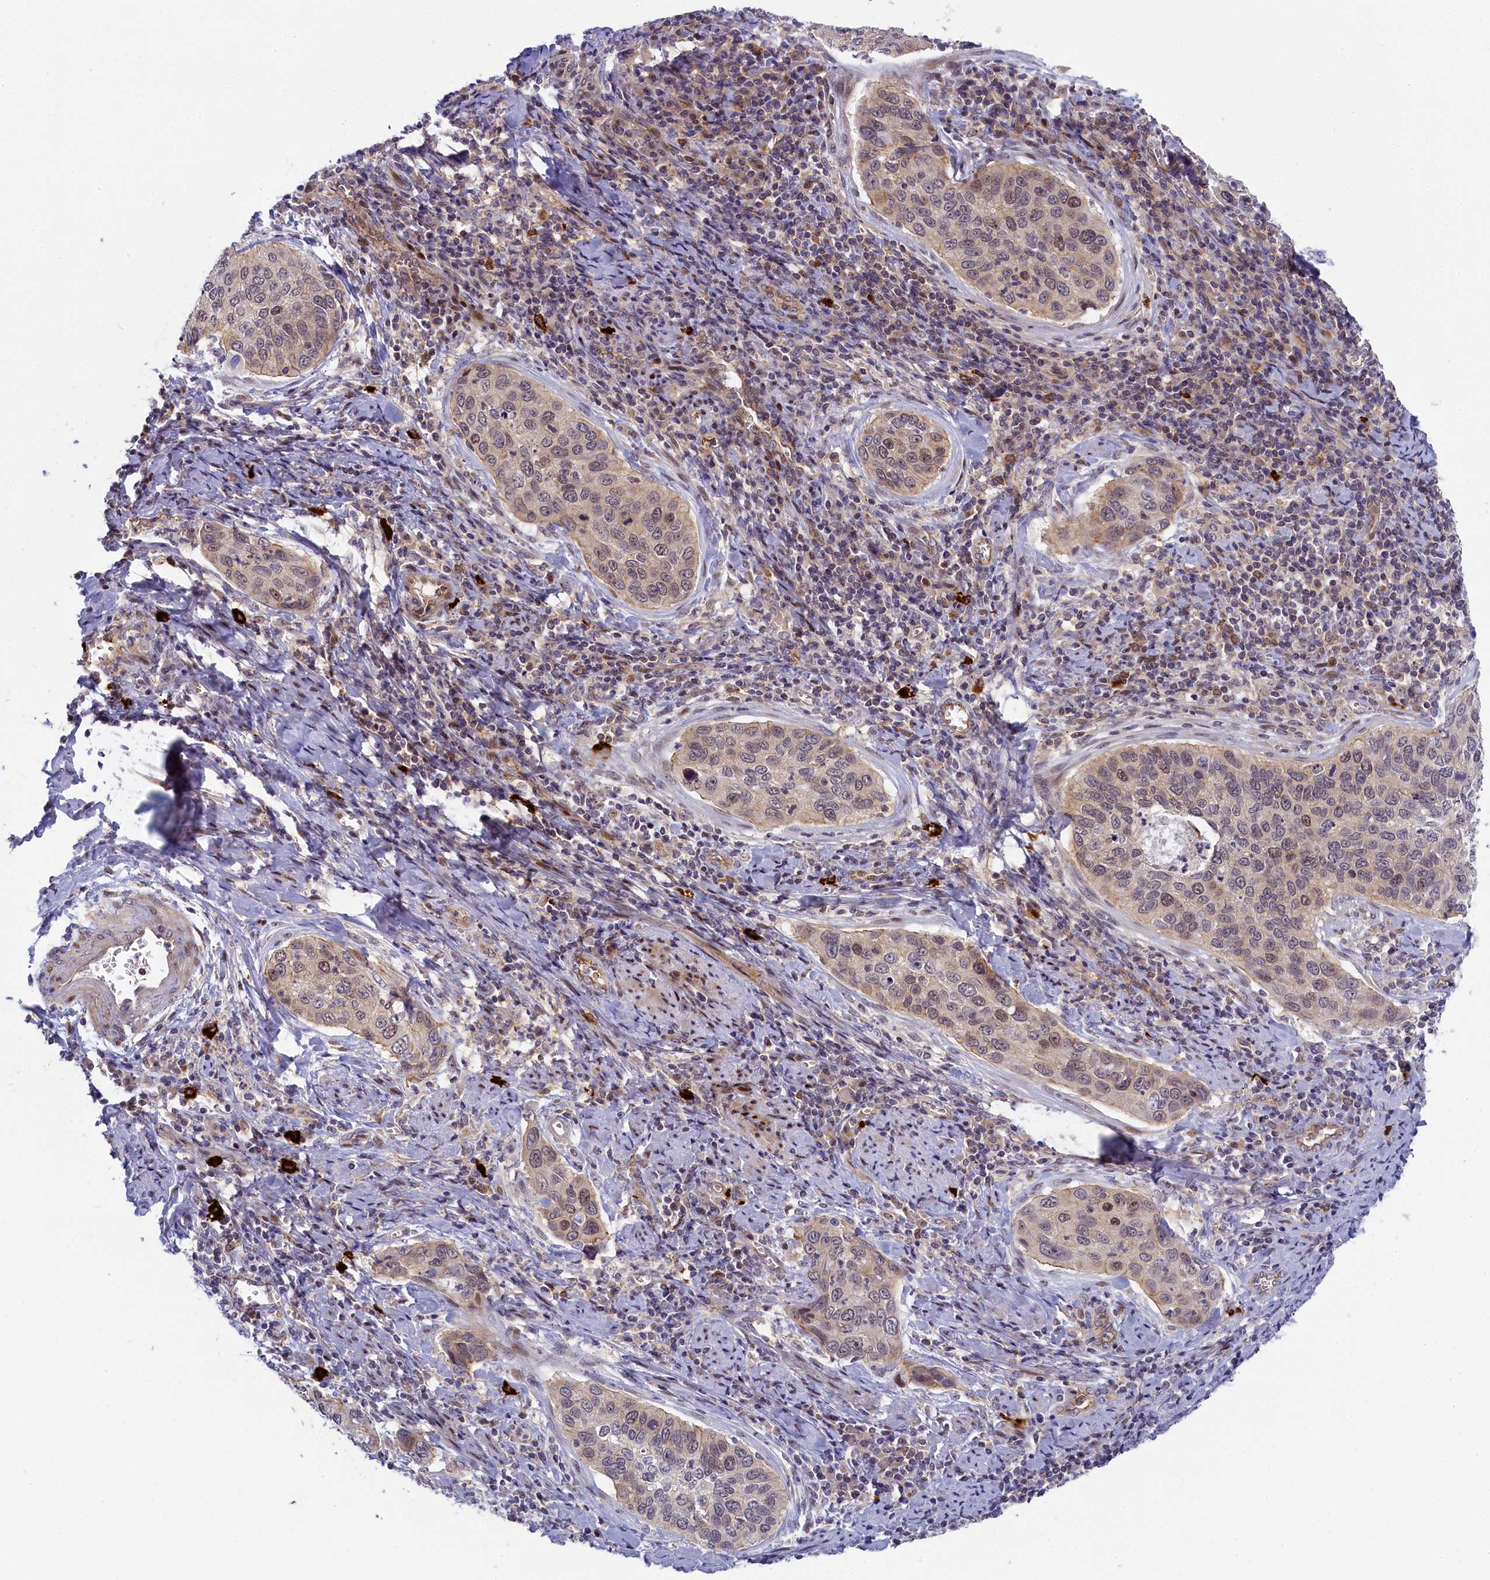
{"staining": {"intensity": "weak", "quantity": "<25%", "location": "nuclear"}, "tissue": "cervical cancer", "cell_type": "Tumor cells", "image_type": "cancer", "snomed": [{"axis": "morphology", "description": "Squamous cell carcinoma, NOS"}, {"axis": "topography", "description": "Cervix"}], "caption": "The immunohistochemistry (IHC) micrograph has no significant expression in tumor cells of cervical cancer tissue.", "gene": "CCL23", "patient": {"sex": "female", "age": 53}}